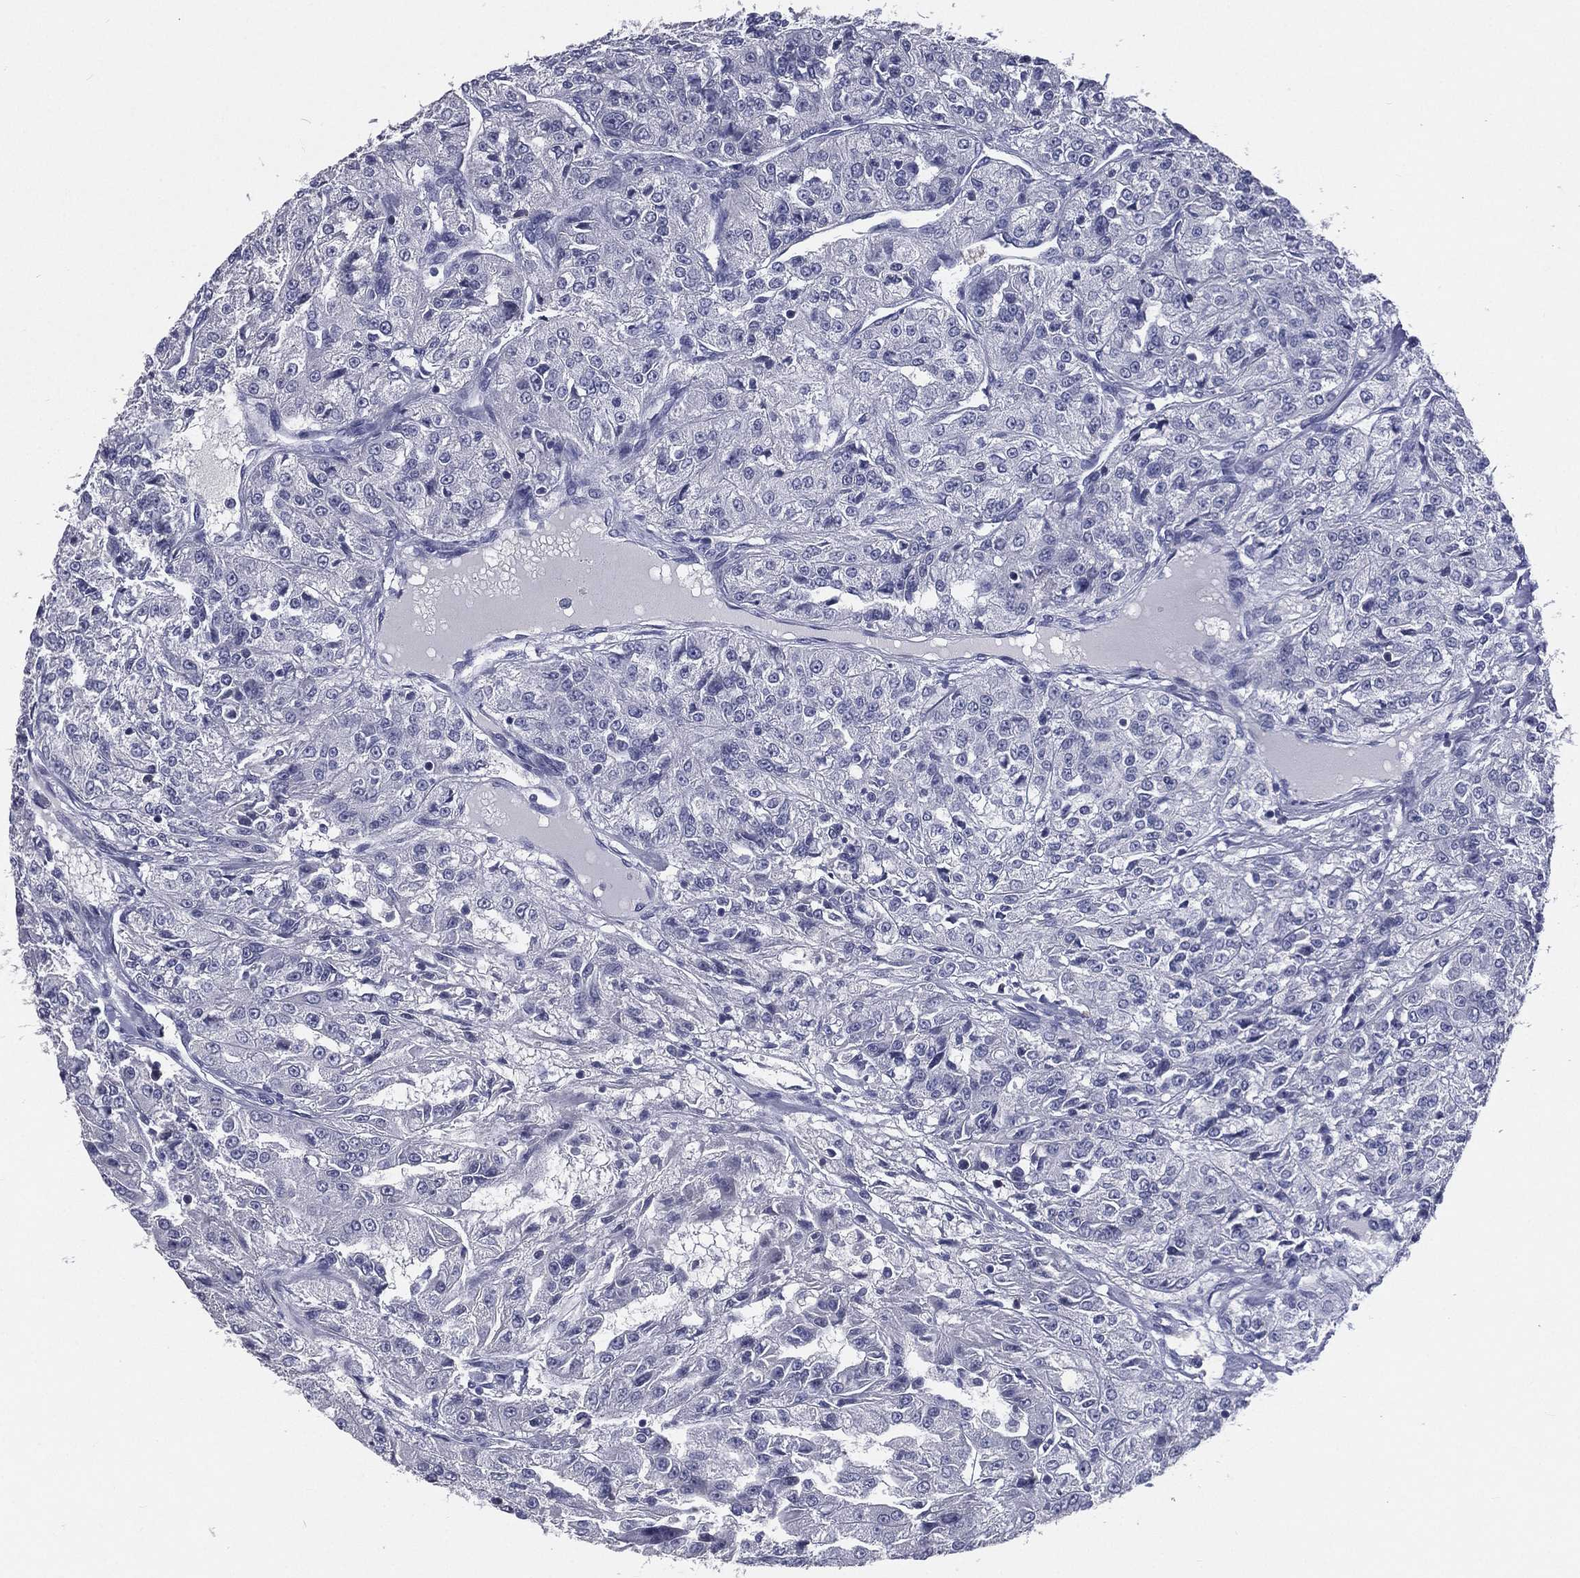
{"staining": {"intensity": "negative", "quantity": "none", "location": "none"}, "tissue": "renal cancer", "cell_type": "Tumor cells", "image_type": "cancer", "snomed": [{"axis": "morphology", "description": "Adenocarcinoma, NOS"}, {"axis": "topography", "description": "Kidney"}], "caption": "A histopathology image of renal cancer (adenocarcinoma) stained for a protein displays no brown staining in tumor cells.", "gene": "IFT27", "patient": {"sex": "female", "age": 63}}